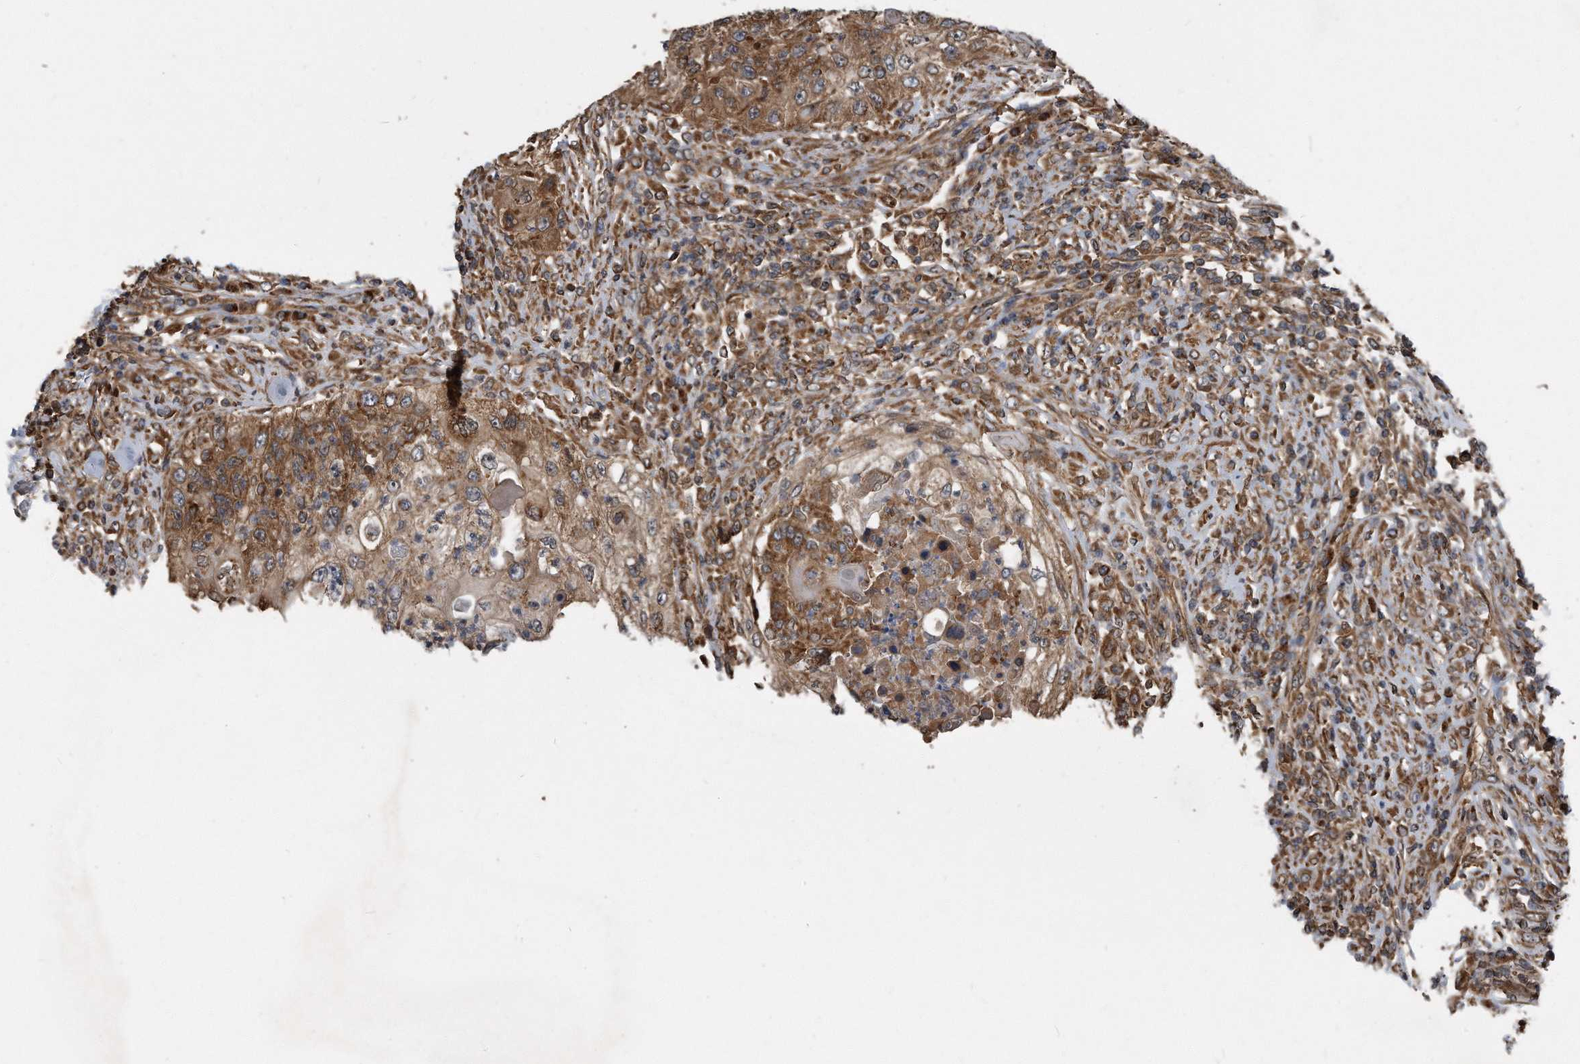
{"staining": {"intensity": "moderate", "quantity": ">75%", "location": "cytoplasmic/membranous"}, "tissue": "urothelial cancer", "cell_type": "Tumor cells", "image_type": "cancer", "snomed": [{"axis": "morphology", "description": "Urothelial carcinoma, High grade"}, {"axis": "topography", "description": "Urinary bladder"}], "caption": "Immunohistochemical staining of high-grade urothelial carcinoma reveals medium levels of moderate cytoplasmic/membranous protein positivity in about >75% of tumor cells.", "gene": "FAM136A", "patient": {"sex": "female", "age": 60}}